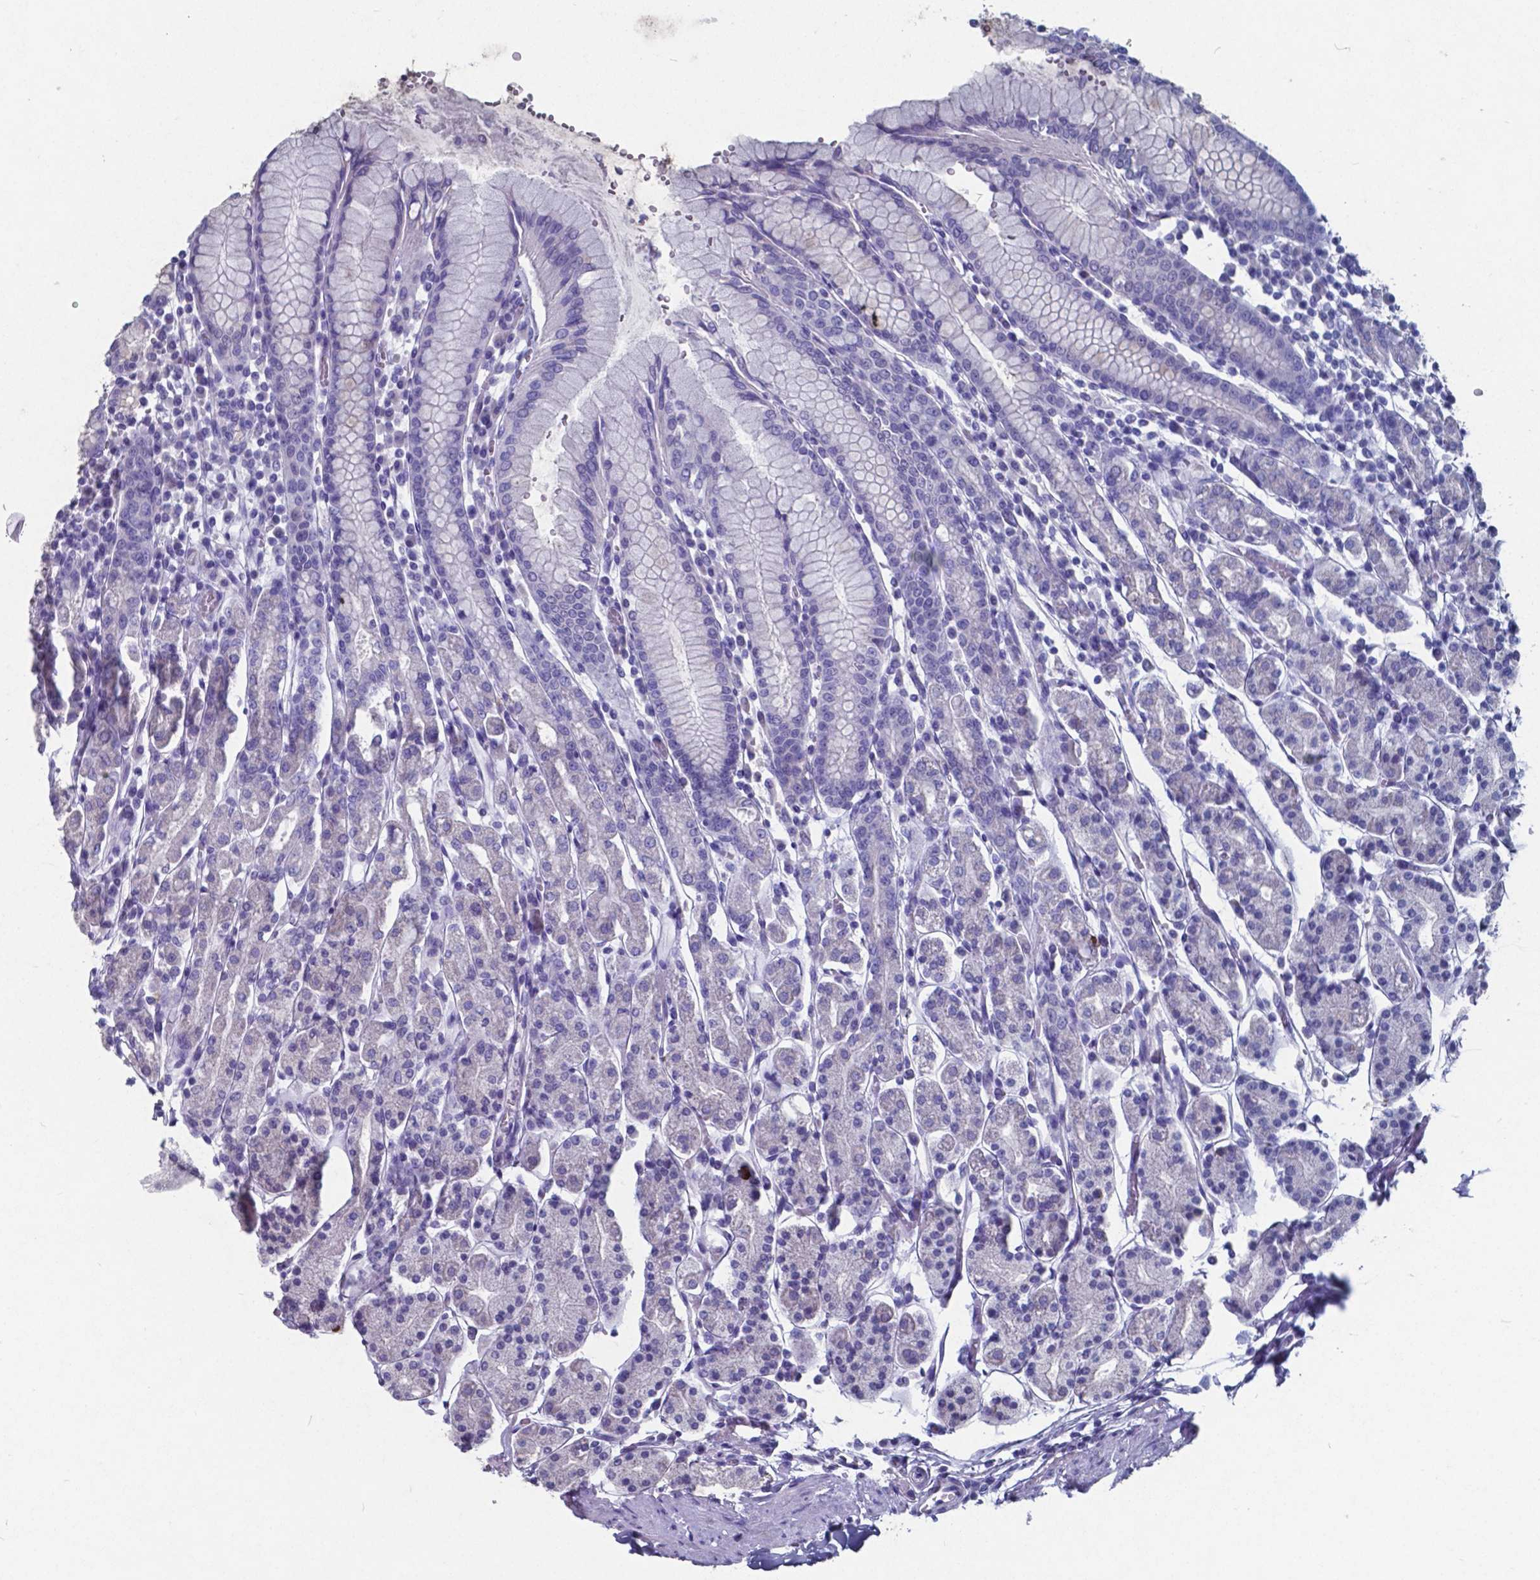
{"staining": {"intensity": "negative", "quantity": "none", "location": "none"}, "tissue": "stomach", "cell_type": "Glandular cells", "image_type": "normal", "snomed": [{"axis": "morphology", "description": "Normal tissue, NOS"}, {"axis": "topography", "description": "Stomach, upper"}, {"axis": "topography", "description": "Stomach"}], "caption": "DAB (3,3'-diaminobenzidine) immunohistochemical staining of unremarkable stomach reveals no significant expression in glandular cells.", "gene": "TTR", "patient": {"sex": "male", "age": 62}}